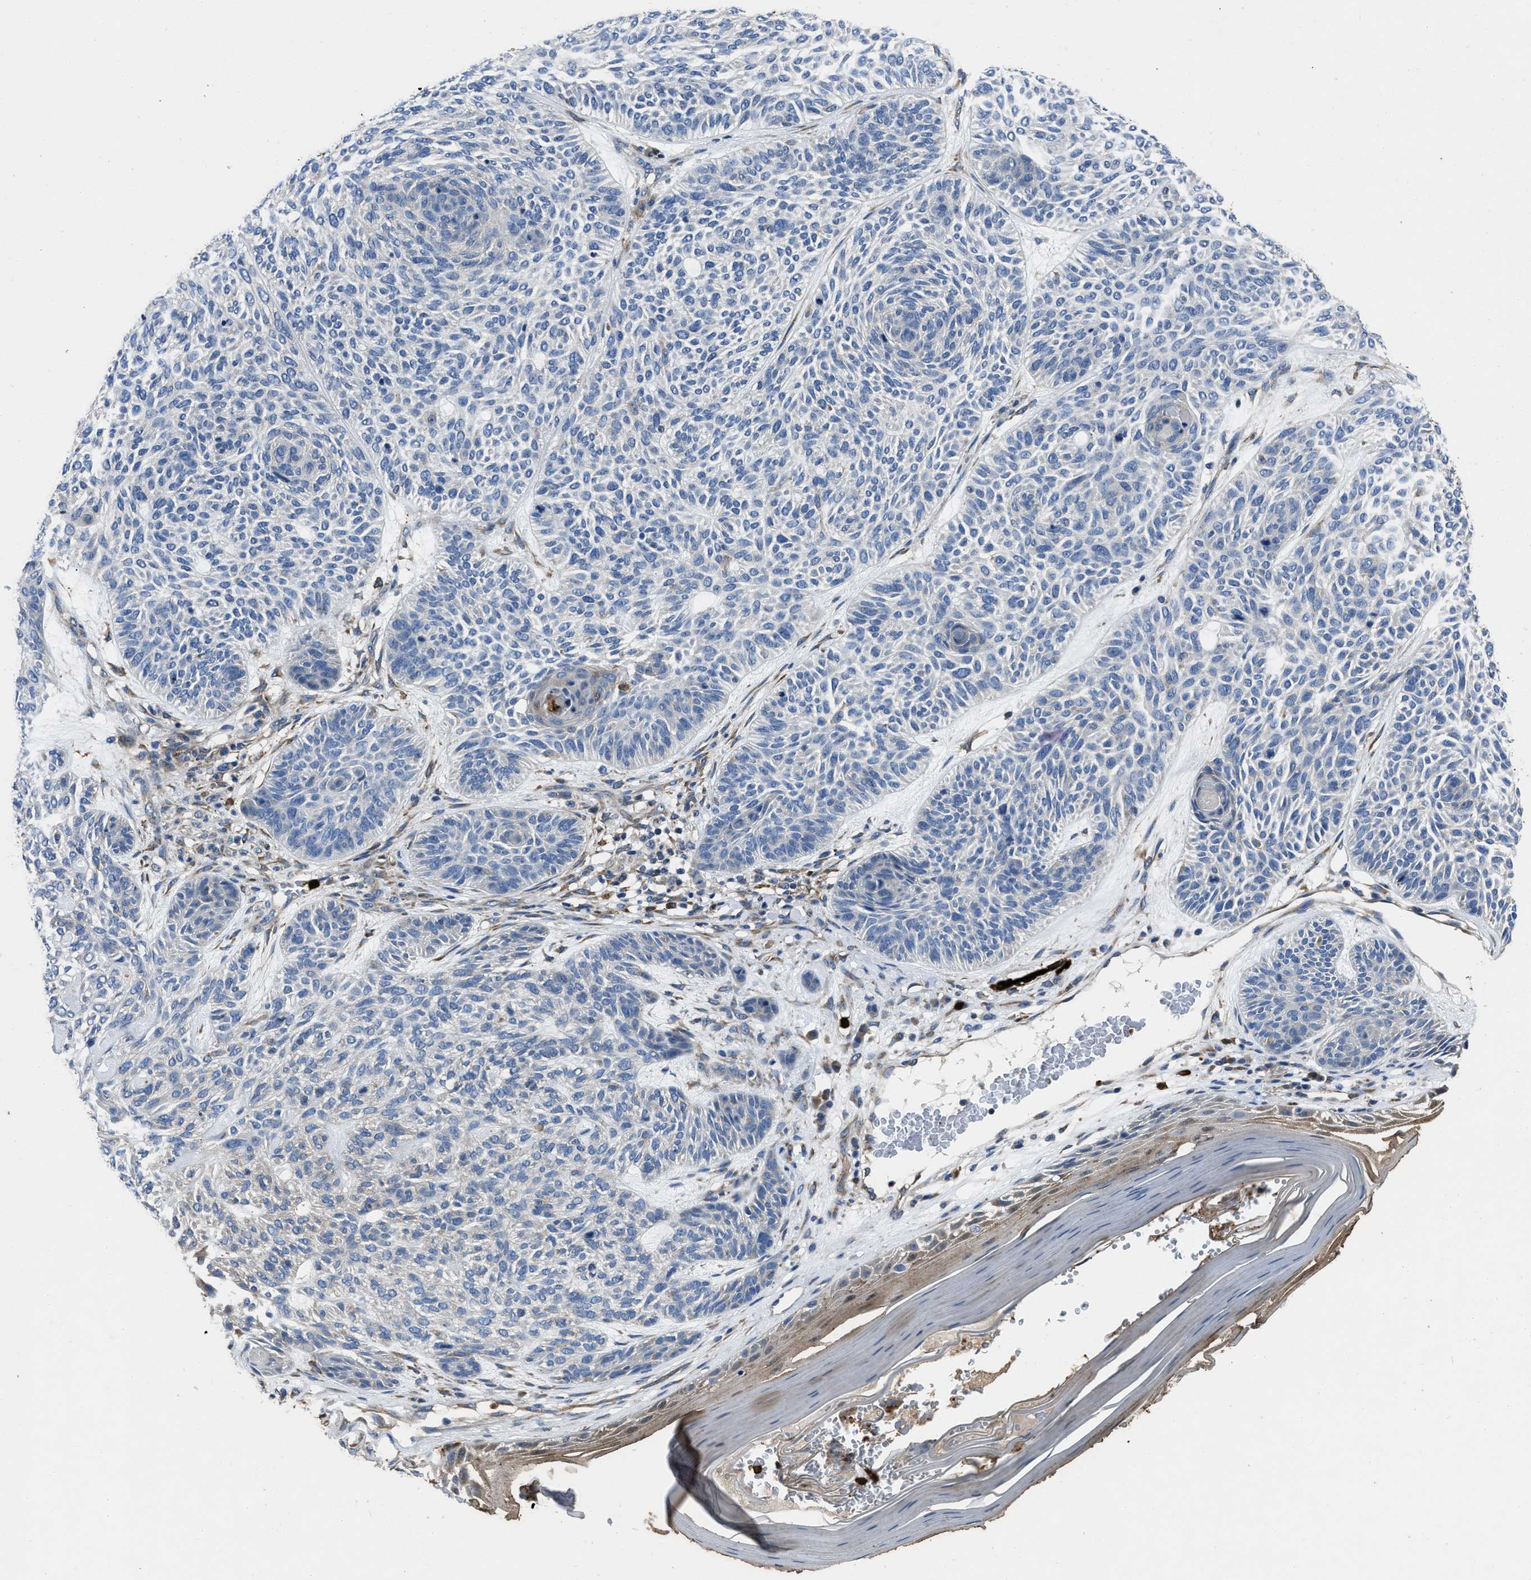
{"staining": {"intensity": "negative", "quantity": "none", "location": "none"}, "tissue": "skin cancer", "cell_type": "Tumor cells", "image_type": "cancer", "snomed": [{"axis": "morphology", "description": "Basal cell carcinoma"}, {"axis": "topography", "description": "Skin"}], "caption": "Tumor cells are negative for brown protein staining in basal cell carcinoma (skin).", "gene": "ANGPT1", "patient": {"sex": "male", "age": 55}}